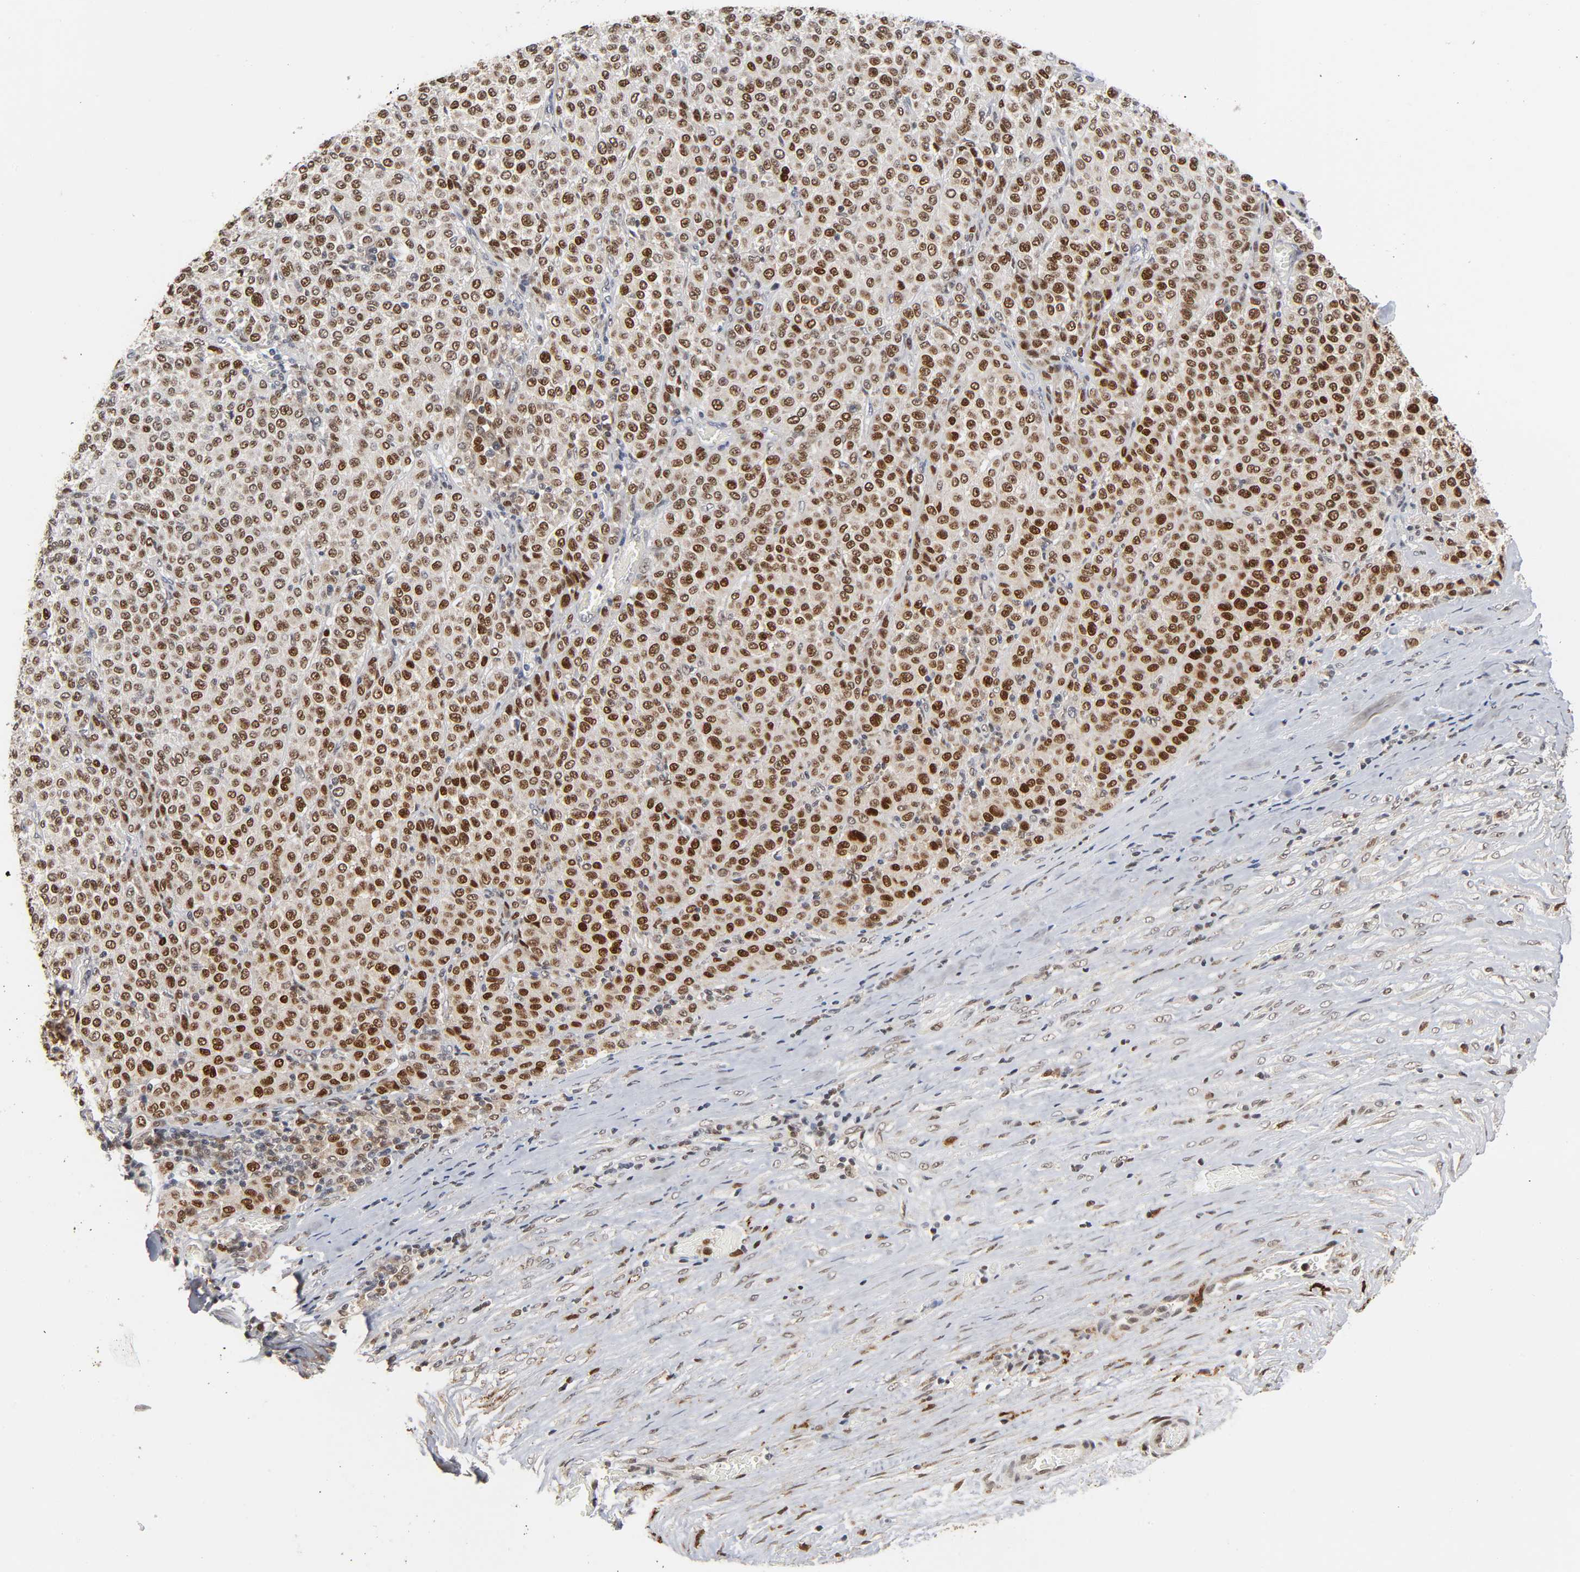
{"staining": {"intensity": "strong", "quantity": ">75%", "location": "nuclear"}, "tissue": "melanoma", "cell_type": "Tumor cells", "image_type": "cancer", "snomed": [{"axis": "morphology", "description": "Malignant melanoma, Metastatic site"}, {"axis": "topography", "description": "Pancreas"}], "caption": "IHC (DAB (3,3'-diaminobenzidine)) staining of malignant melanoma (metastatic site) displays strong nuclear protein positivity in approximately >75% of tumor cells. The protein is stained brown, and the nuclei are stained in blue (DAB (3,3'-diaminobenzidine) IHC with brightfield microscopy, high magnification).", "gene": "KAT2B", "patient": {"sex": "female", "age": 30}}